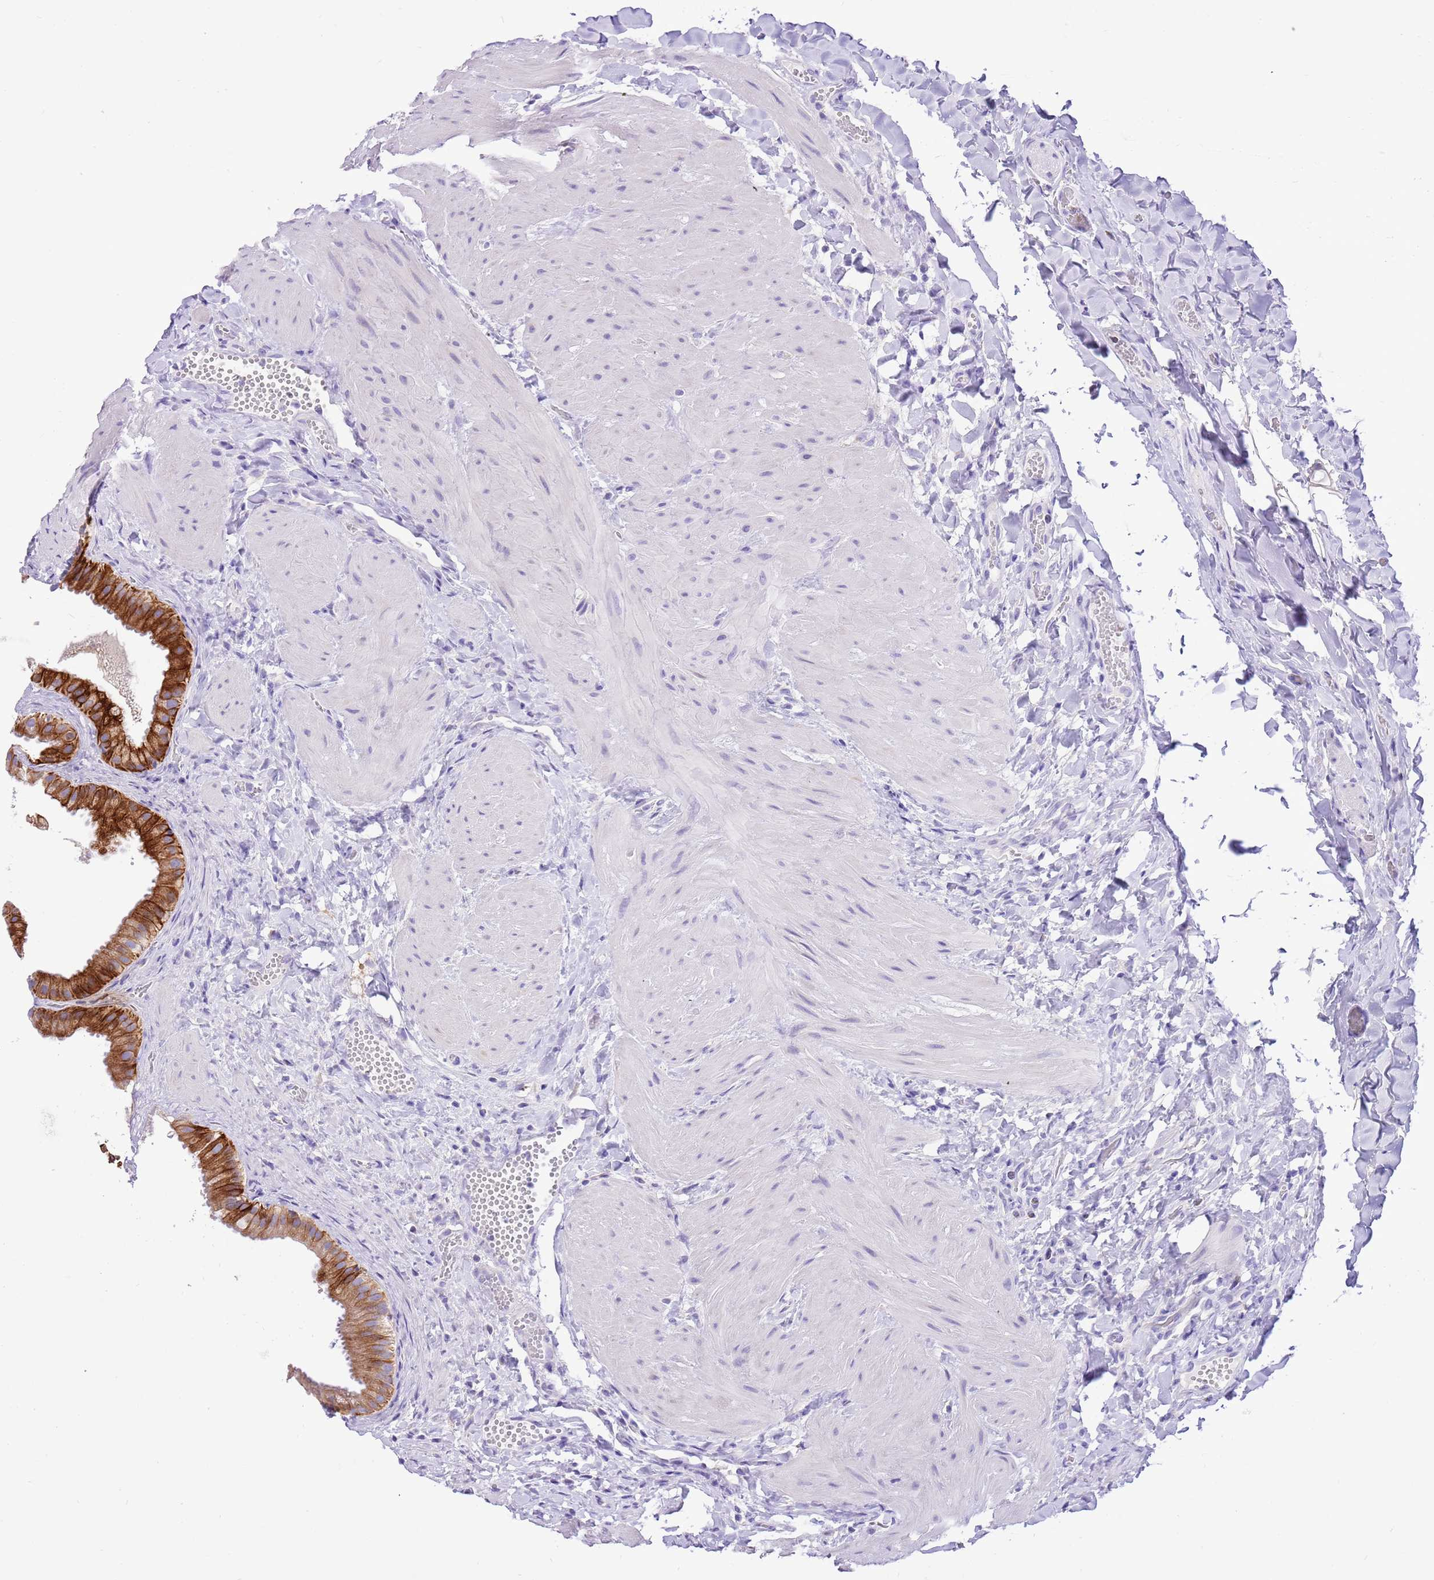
{"staining": {"intensity": "strong", "quantity": ">75%", "location": "cytoplasmic/membranous"}, "tissue": "gallbladder", "cell_type": "Glandular cells", "image_type": "normal", "snomed": [{"axis": "morphology", "description": "Normal tissue, NOS"}, {"axis": "topography", "description": "Gallbladder"}], "caption": "There is high levels of strong cytoplasmic/membranous expression in glandular cells of normal gallbladder, as demonstrated by immunohistochemical staining (brown color).", "gene": "R3HDM4", "patient": {"sex": "male", "age": 55}}